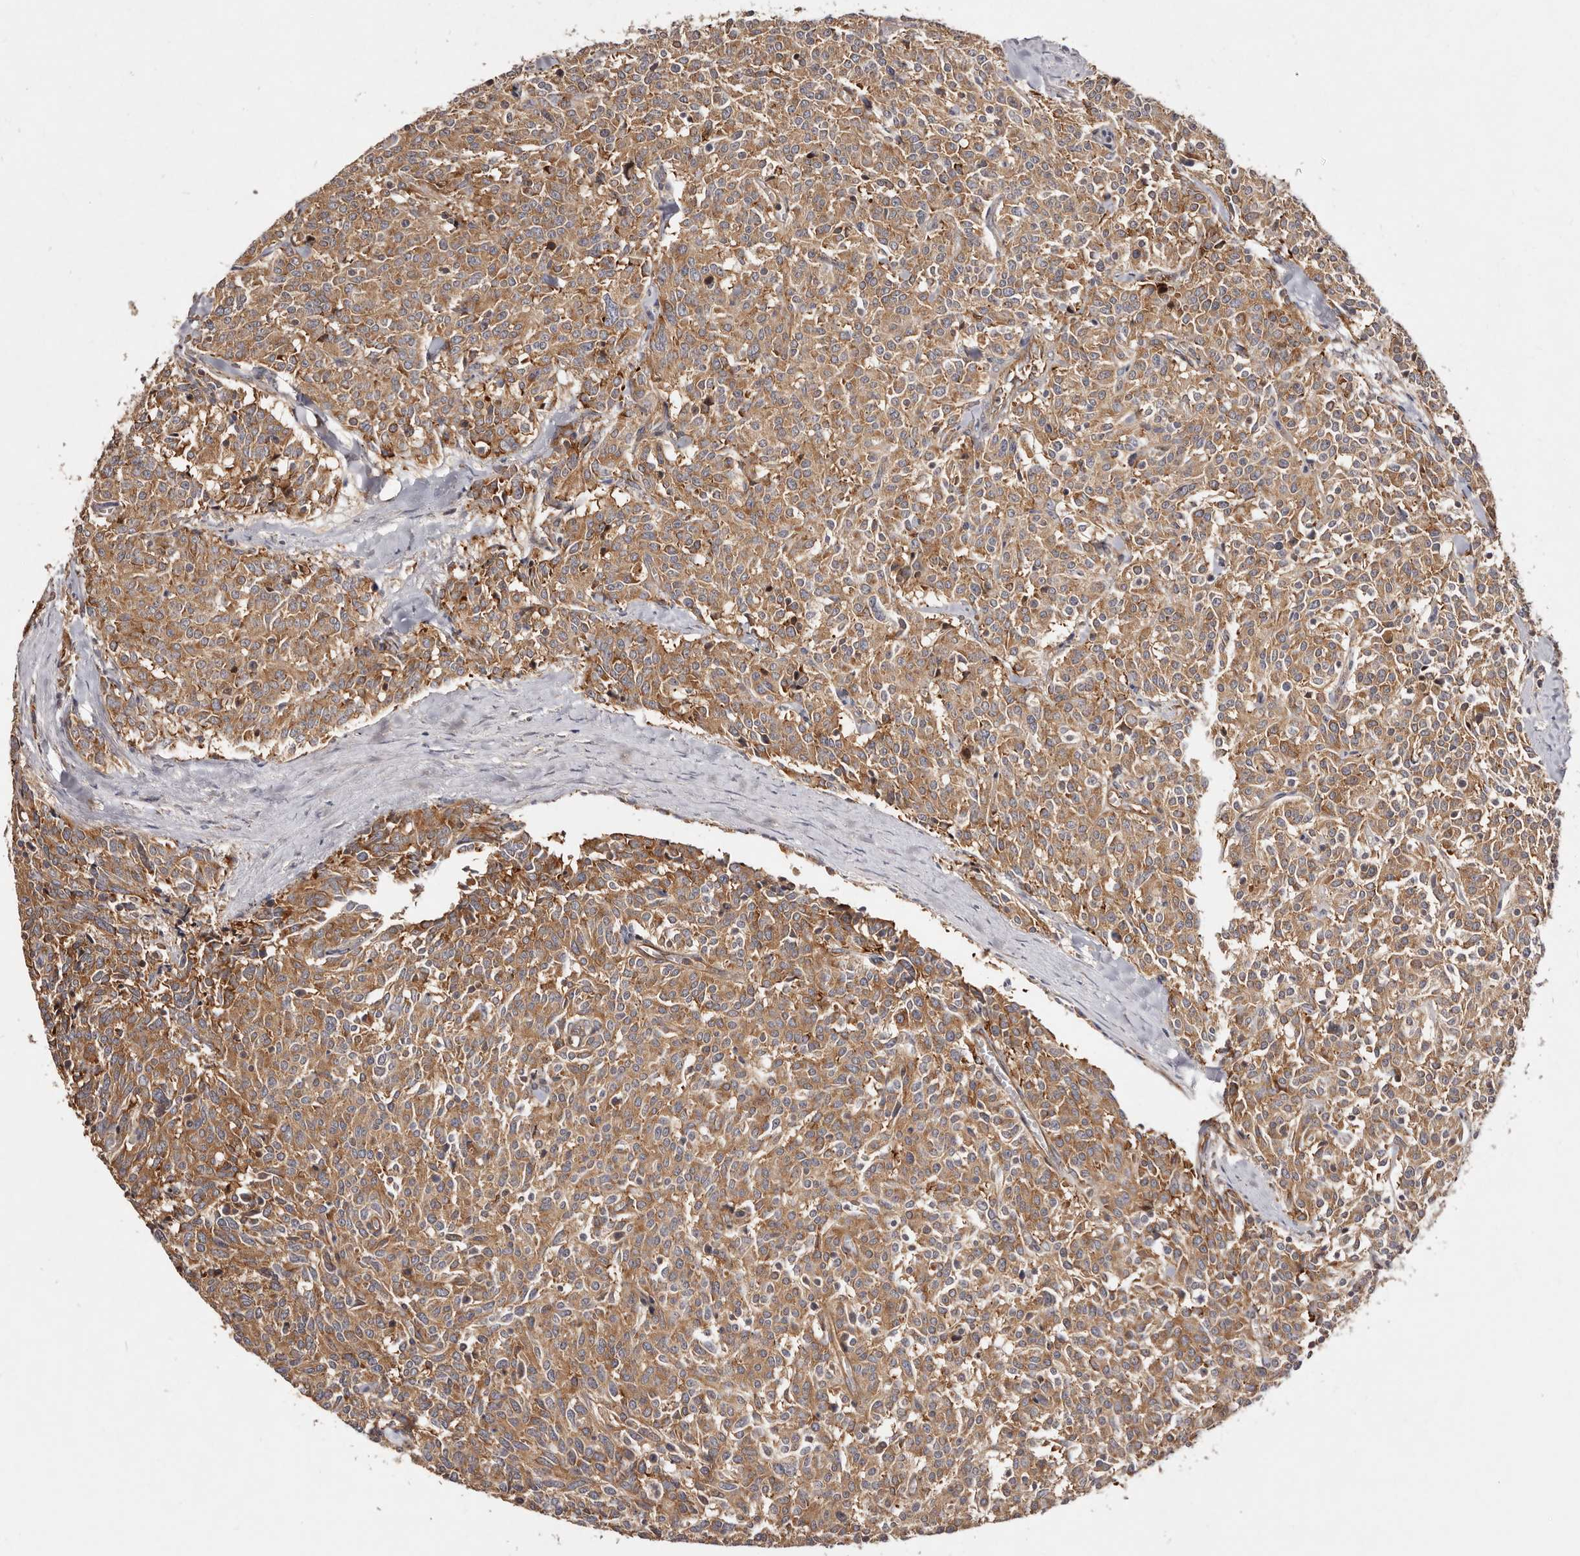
{"staining": {"intensity": "moderate", "quantity": ">75%", "location": "cytoplasmic/membranous"}, "tissue": "carcinoid", "cell_type": "Tumor cells", "image_type": "cancer", "snomed": [{"axis": "morphology", "description": "Carcinoid, malignant, NOS"}, {"axis": "topography", "description": "Lung"}], "caption": "A brown stain labels moderate cytoplasmic/membranous staining of a protein in human malignant carcinoid tumor cells.", "gene": "RPS6", "patient": {"sex": "female", "age": 46}}